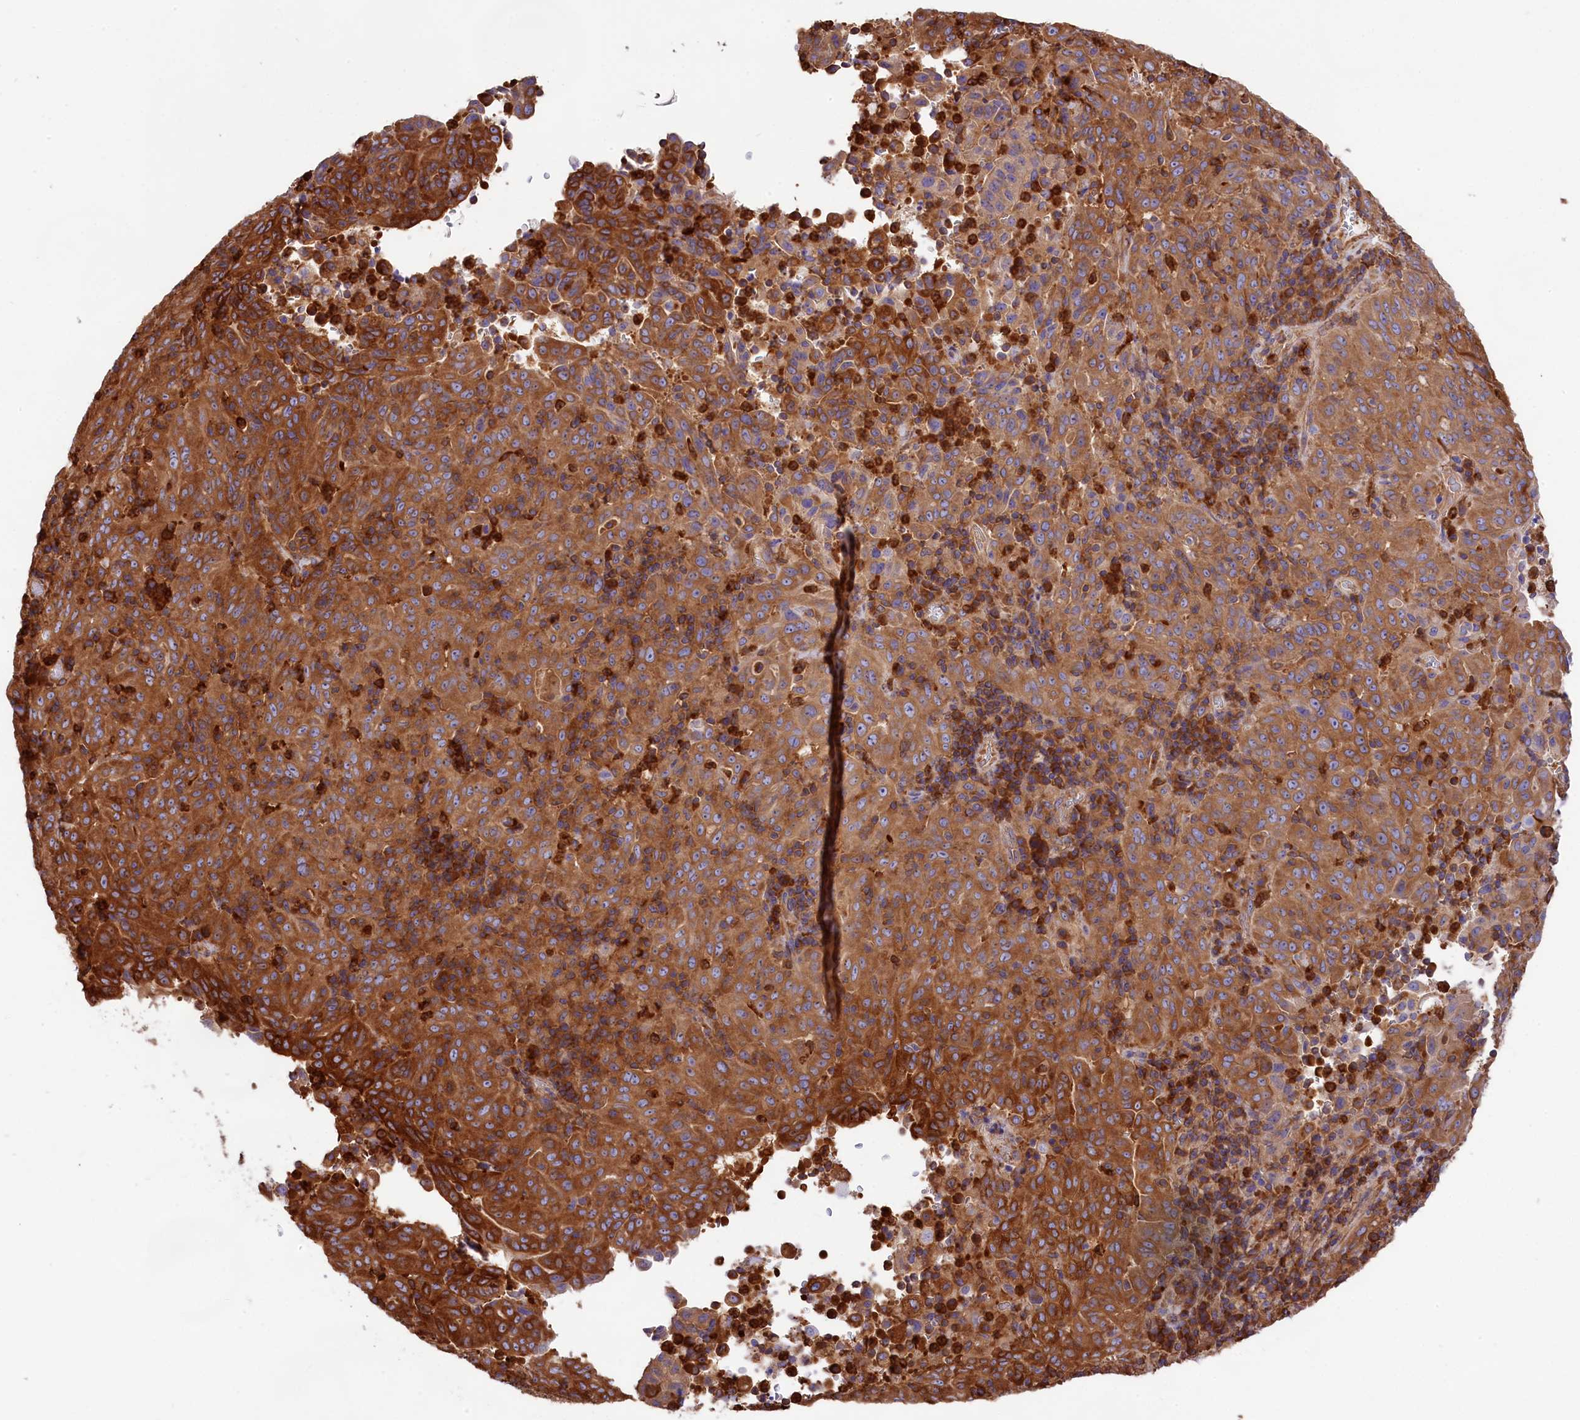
{"staining": {"intensity": "strong", "quantity": ">75%", "location": "cytoplasmic/membranous"}, "tissue": "pancreatic cancer", "cell_type": "Tumor cells", "image_type": "cancer", "snomed": [{"axis": "morphology", "description": "Adenocarcinoma, NOS"}, {"axis": "topography", "description": "Pancreas"}], "caption": "Immunohistochemical staining of human pancreatic adenocarcinoma displays high levels of strong cytoplasmic/membranous protein positivity in about >75% of tumor cells.", "gene": "GYS1", "patient": {"sex": "male", "age": 63}}